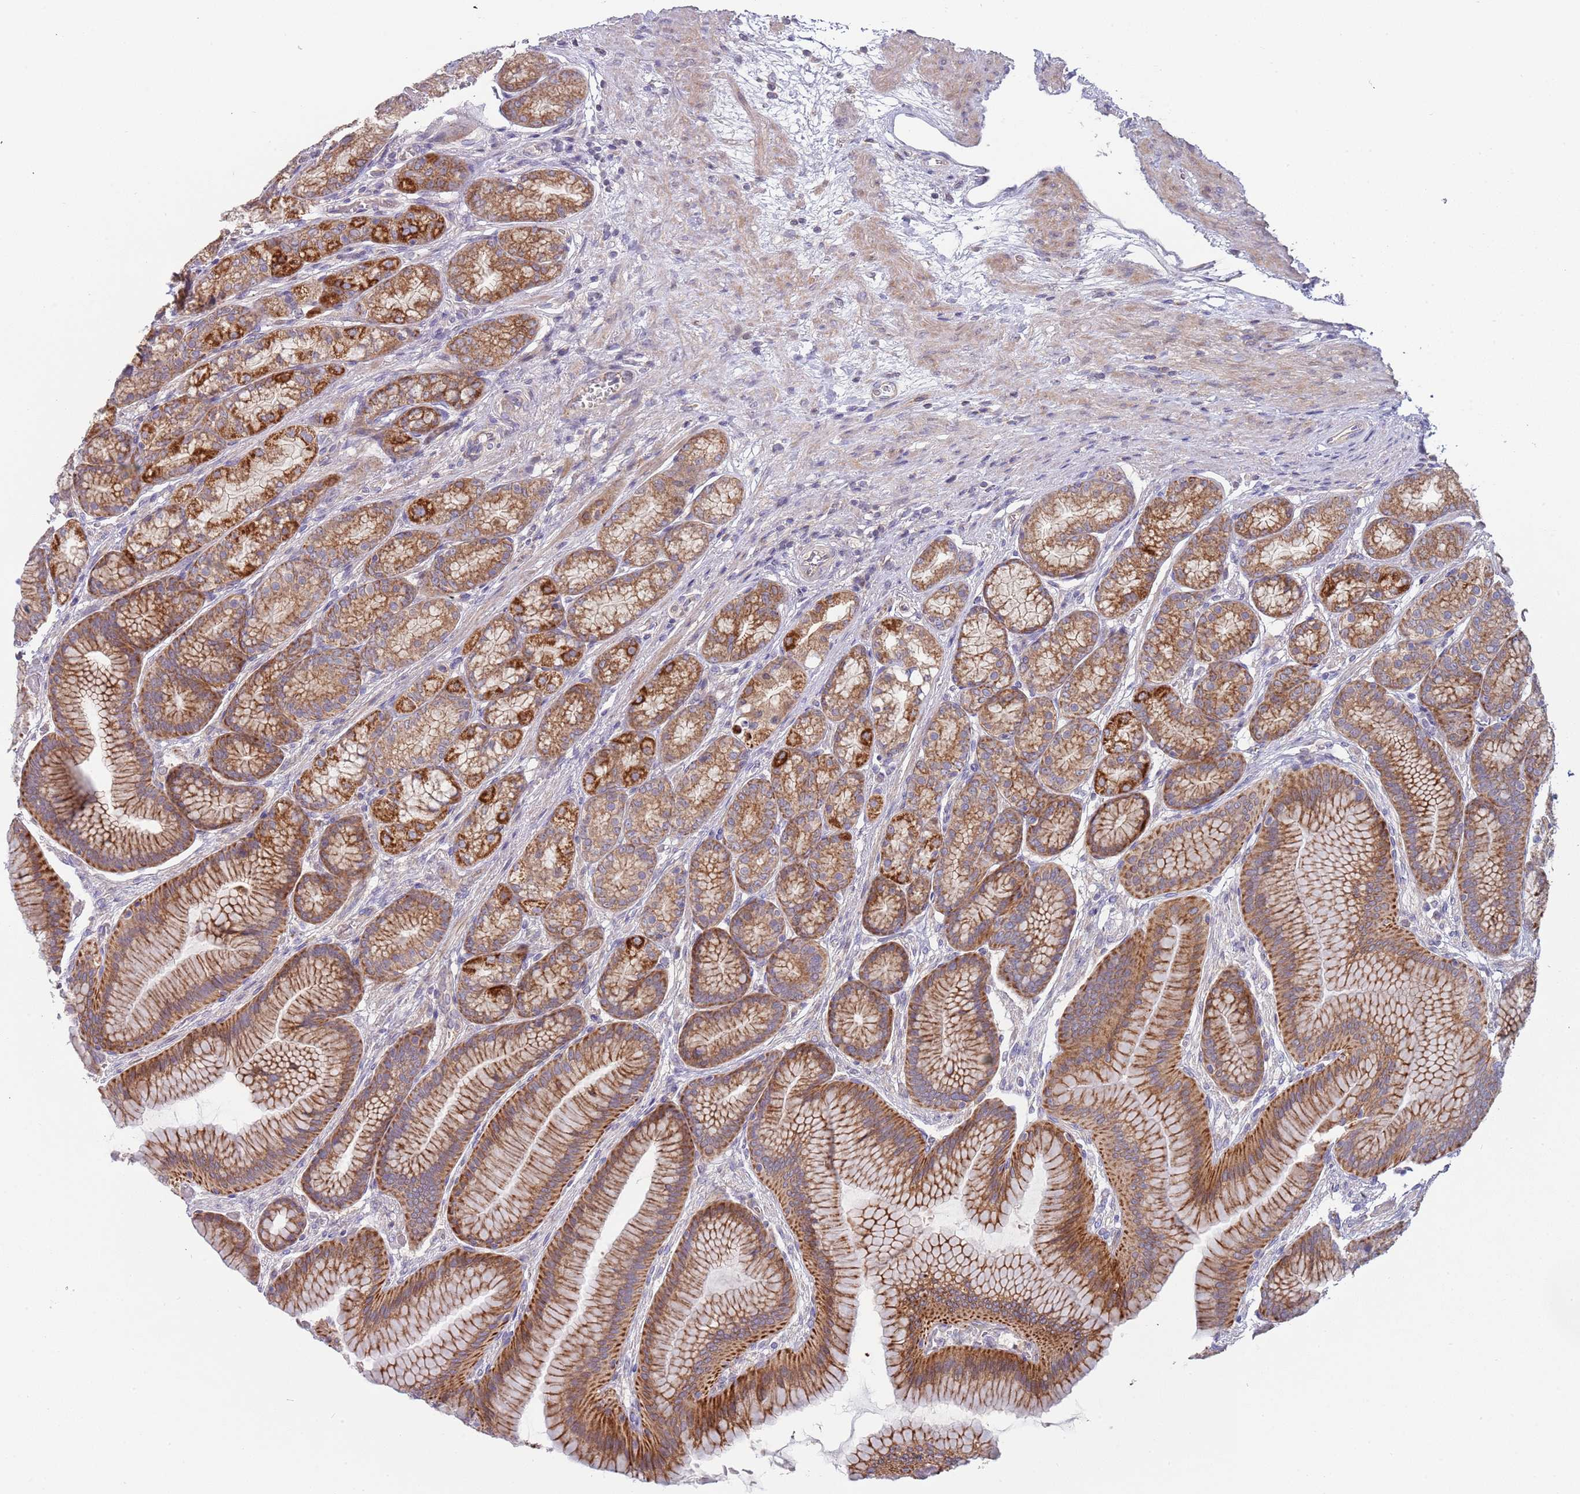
{"staining": {"intensity": "moderate", "quantity": ">75%", "location": "cytoplasmic/membranous"}, "tissue": "stomach", "cell_type": "Glandular cells", "image_type": "normal", "snomed": [{"axis": "morphology", "description": "Normal tissue, NOS"}, {"axis": "morphology", "description": "Adenocarcinoma, NOS"}, {"axis": "morphology", "description": "Adenocarcinoma, High grade"}, {"axis": "topography", "description": "Stomach, upper"}, {"axis": "topography", "description": "Stomach"}], "caption": "The micrograph demonstrates a brown stain indicating the presence of a protein in the cytoplasmic/membranous of glandular cells in stomach.", "gene": "ABCC10", "patient": {"sex": "female", "age": 65}}